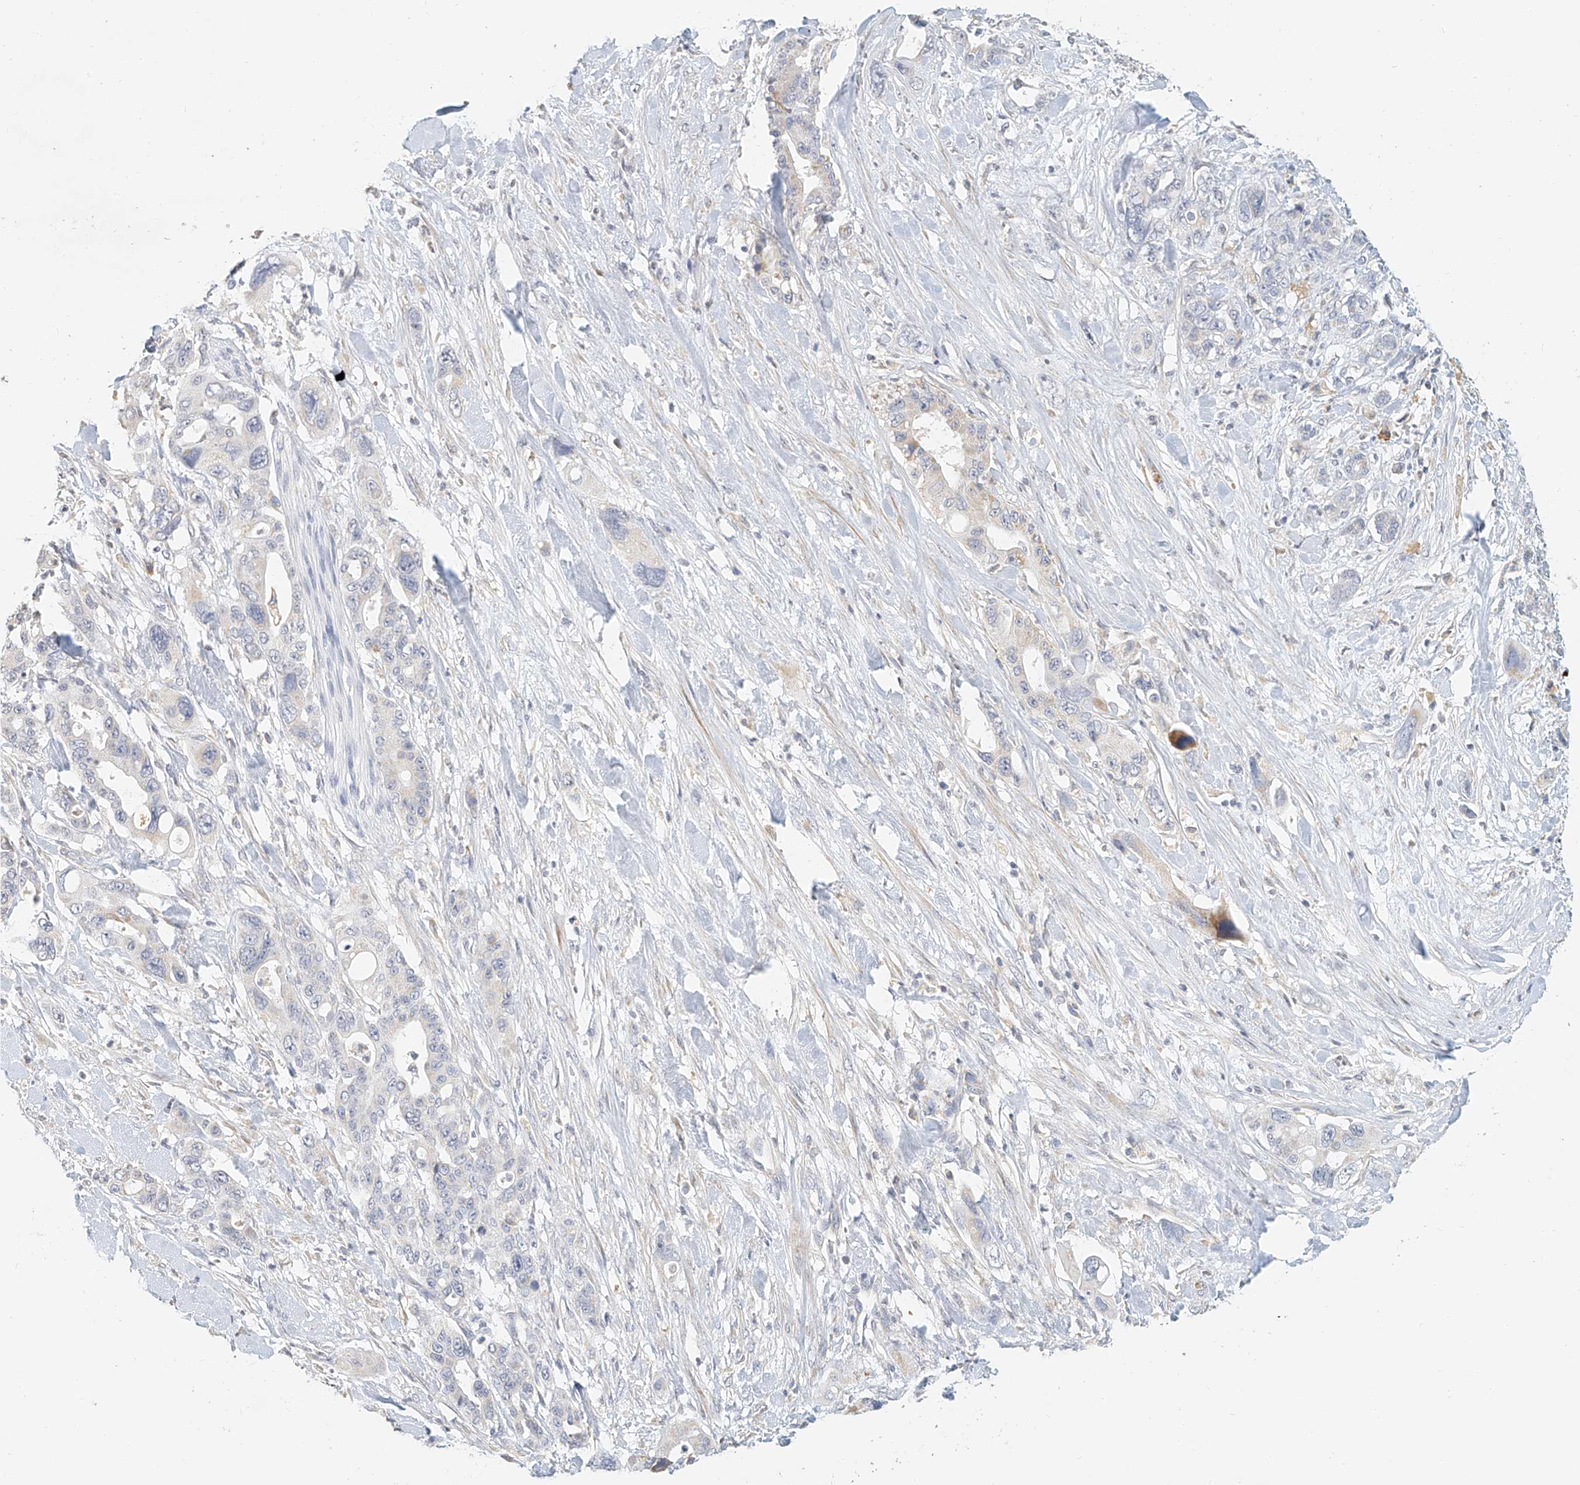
{"staining": {"intensity": "negative", "quantity": "none", "location": "none"}, "tissue": "pancreatic cancer", "cell_type": "Tumor cells", "image_type": "cancer", "snomed": [{"axis": "morphology", "description": "Adenocarcinoma, NOS"}, {"axis": "topography", "description": "Pancreas"}], "caption": "DAB (3,3'-diaminobenzidine) immunohistochemical staining of pancreatic cancer (adenocarcinoma) shows no significant expression in tumor cells.", "gene": "CXorf58", "patient": {"sex": "male", "age": 46}}